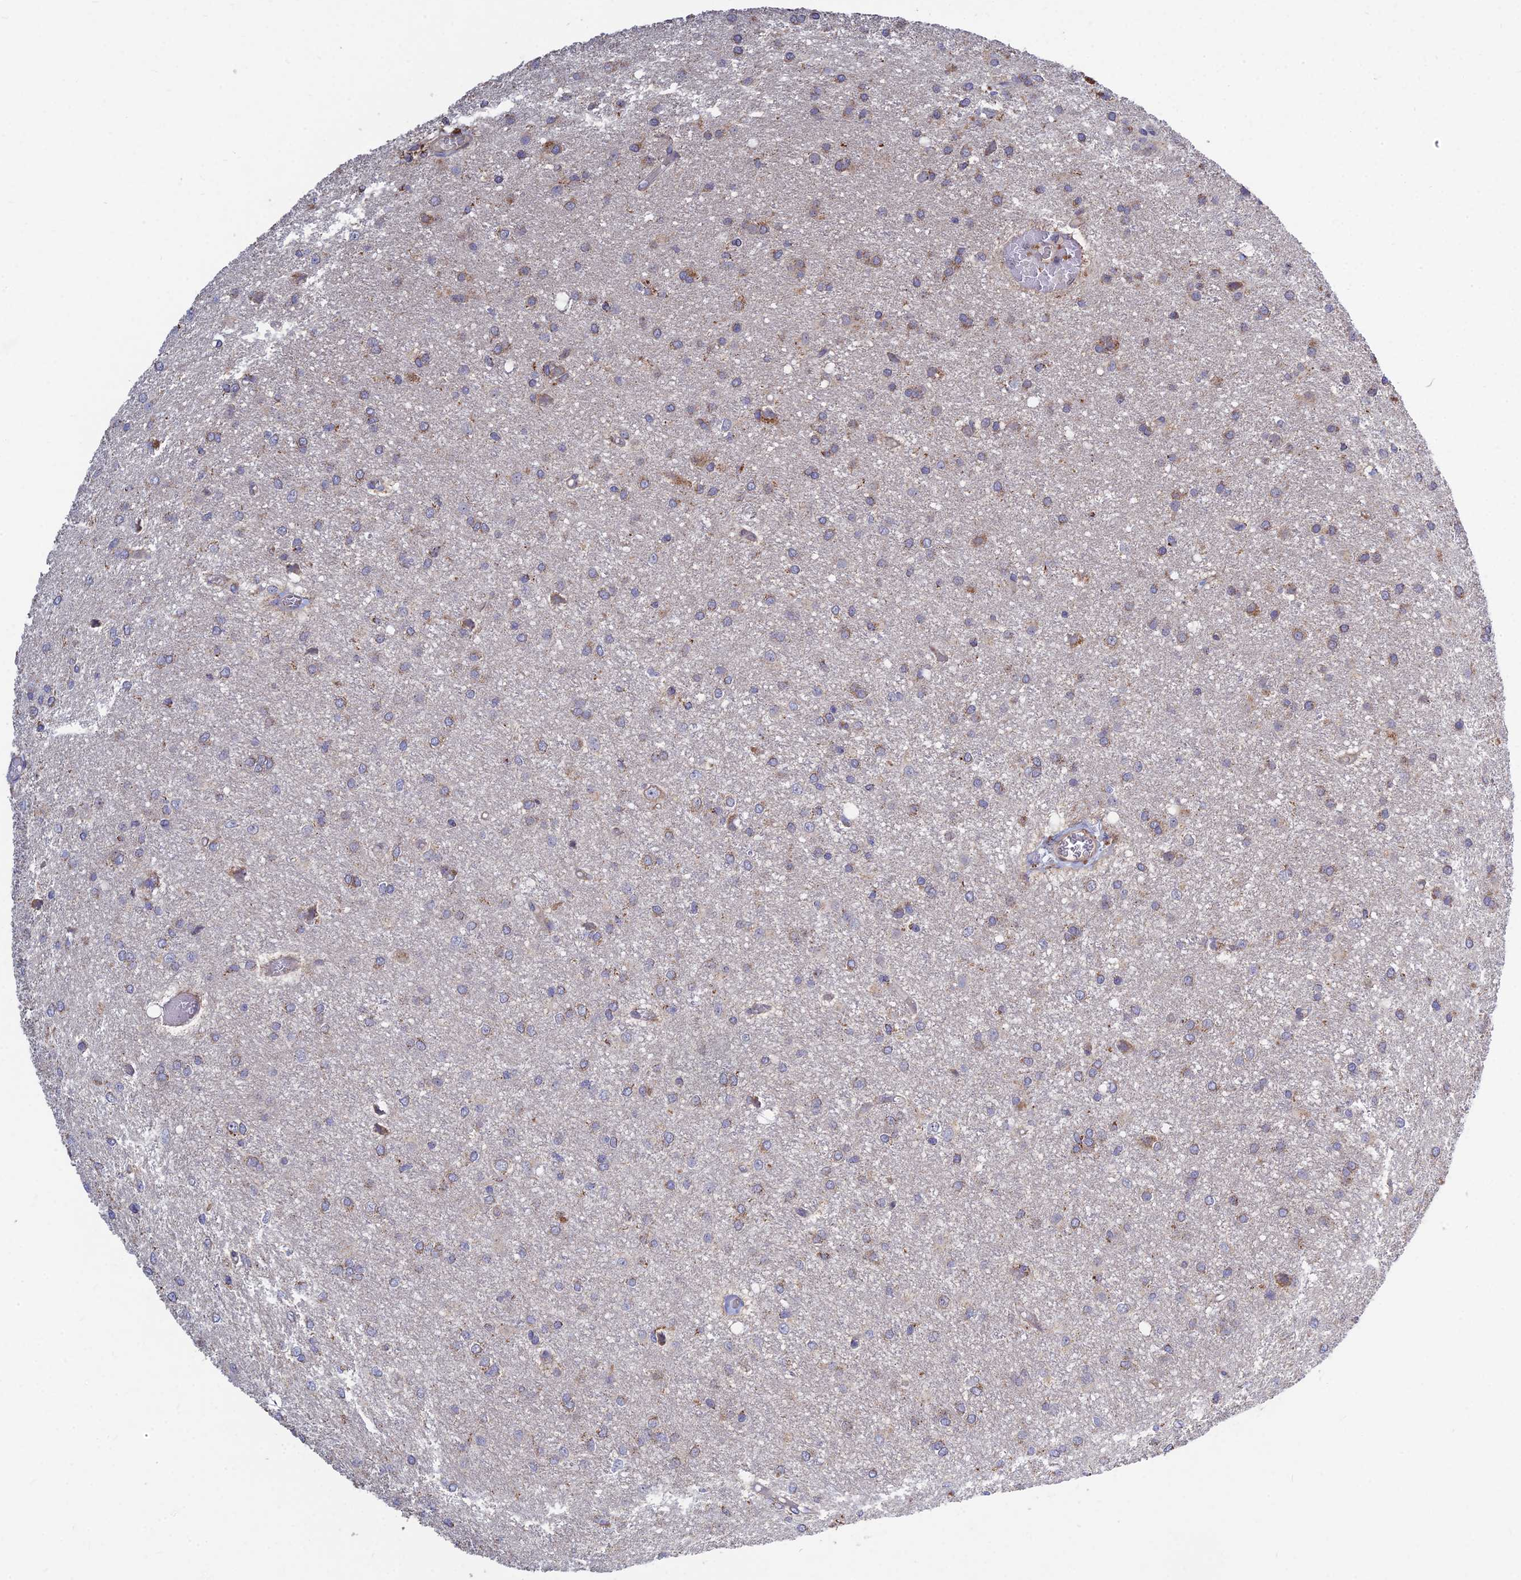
{"staining": {"intensity": "moderate", "quantity": "<25%", "location": "cytoplasmic/membranous"}, "tissue": "glioma", "cell_type": "Tumor cells", "image_type": "cancer", "snomed": [{"axis": "morphology", "description": "Glioma, malignant, High grade"}, {"axis": "topography", "description": "Brain"}], "caption": "Glioma stained with a protein marker displays moderate staining in tumor cells.", "gene": "RIC8B", "patient": {"sex": "female", "age": 50}}